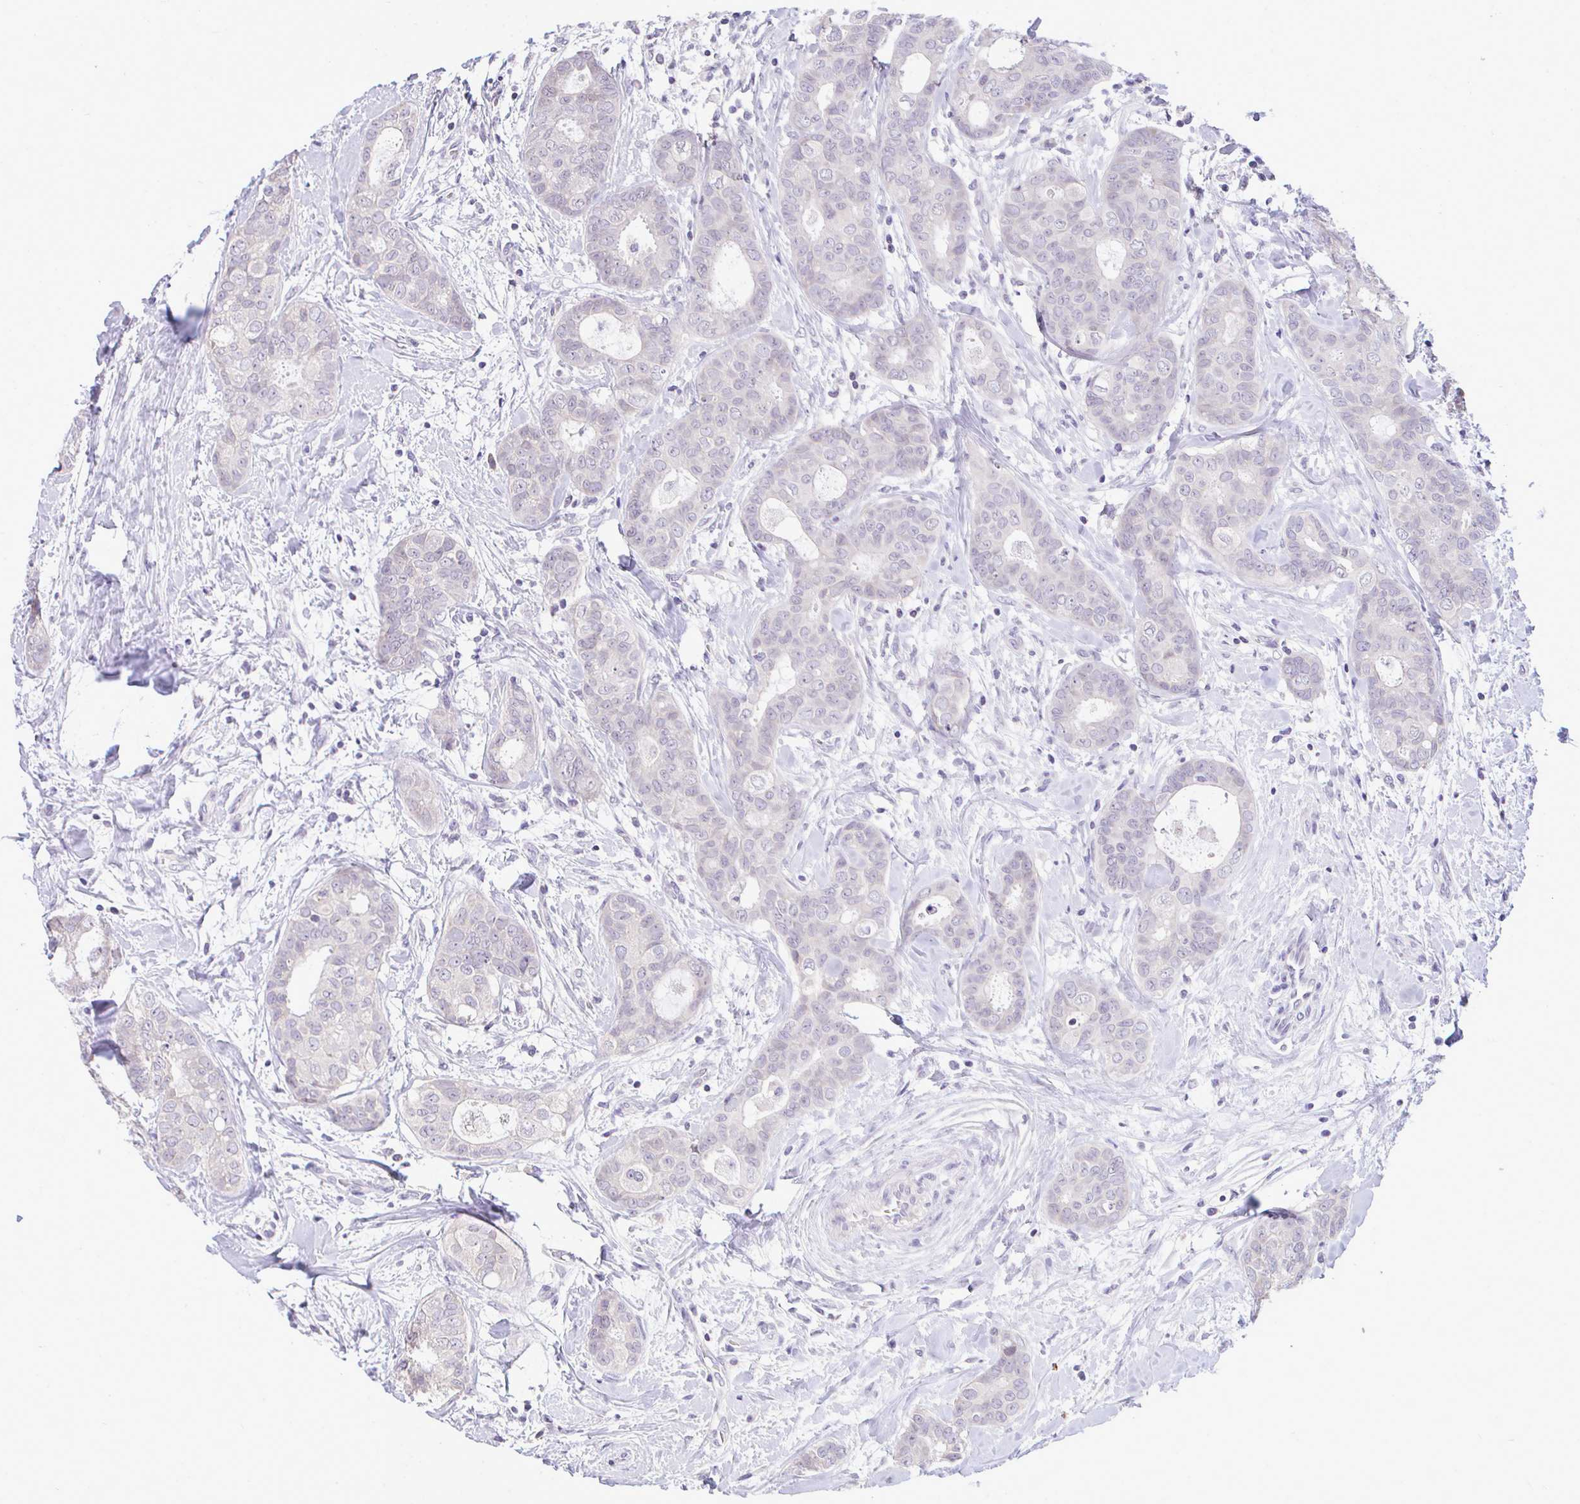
{"staining": {"intensity": "negative", "quantity": "none", "location": "none"}, "tissue": "breast cancer", "cell_type": "Tumor cells", "image_type": "cancer", "snomed": [{"axis": "morphology", "description": "Duct carcinoma"}, {"axis": "topography", "description": "Breast"}], "caption": "Tumor cells are negative for protein expression in human breast cancer (invasive ductal carcinoma).", "gene": "PIGK", "patient": {"sex": "female", "age": 45}}